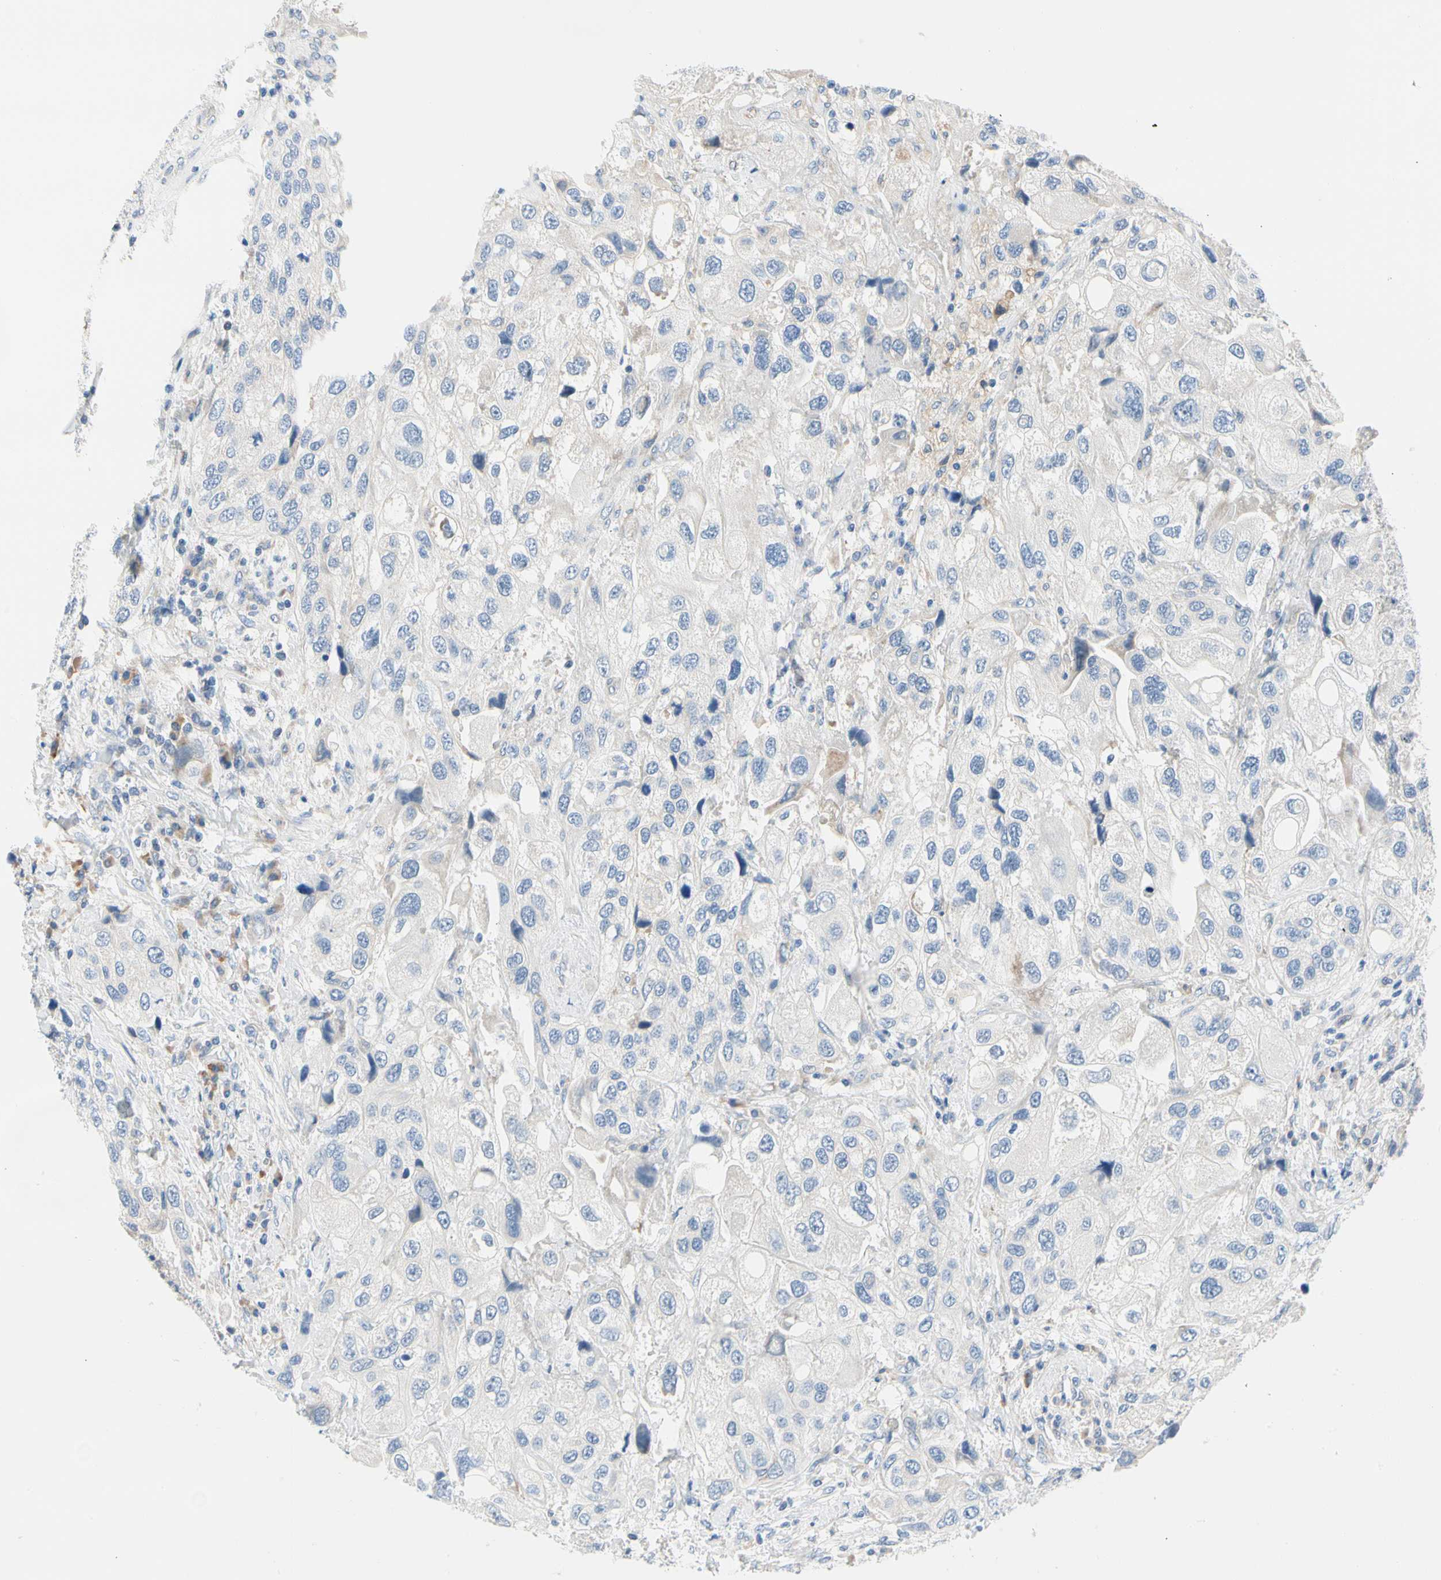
{"staining": {"intensity": "negative", "quantity": "none", "location": "none"}, "tissue": "urothelial cancer", "cell_type": "Tumor cells", "image_type": "cancer", "snomed": [{"axis": "morphology", "description": "Urothelial carcinoma, High grade"}, {"axis": "topography", "description": "Urinary bladder"}], "caption": "High magnification brightfield microscopy of urothelial carcinoma (high-grade) stained with DAB (brown) and counterstained with hematoxylin (blue): tumor cells show no significant staining.", "gene": "STXBP1", "patient": {"sex": "female", "age": 64}}